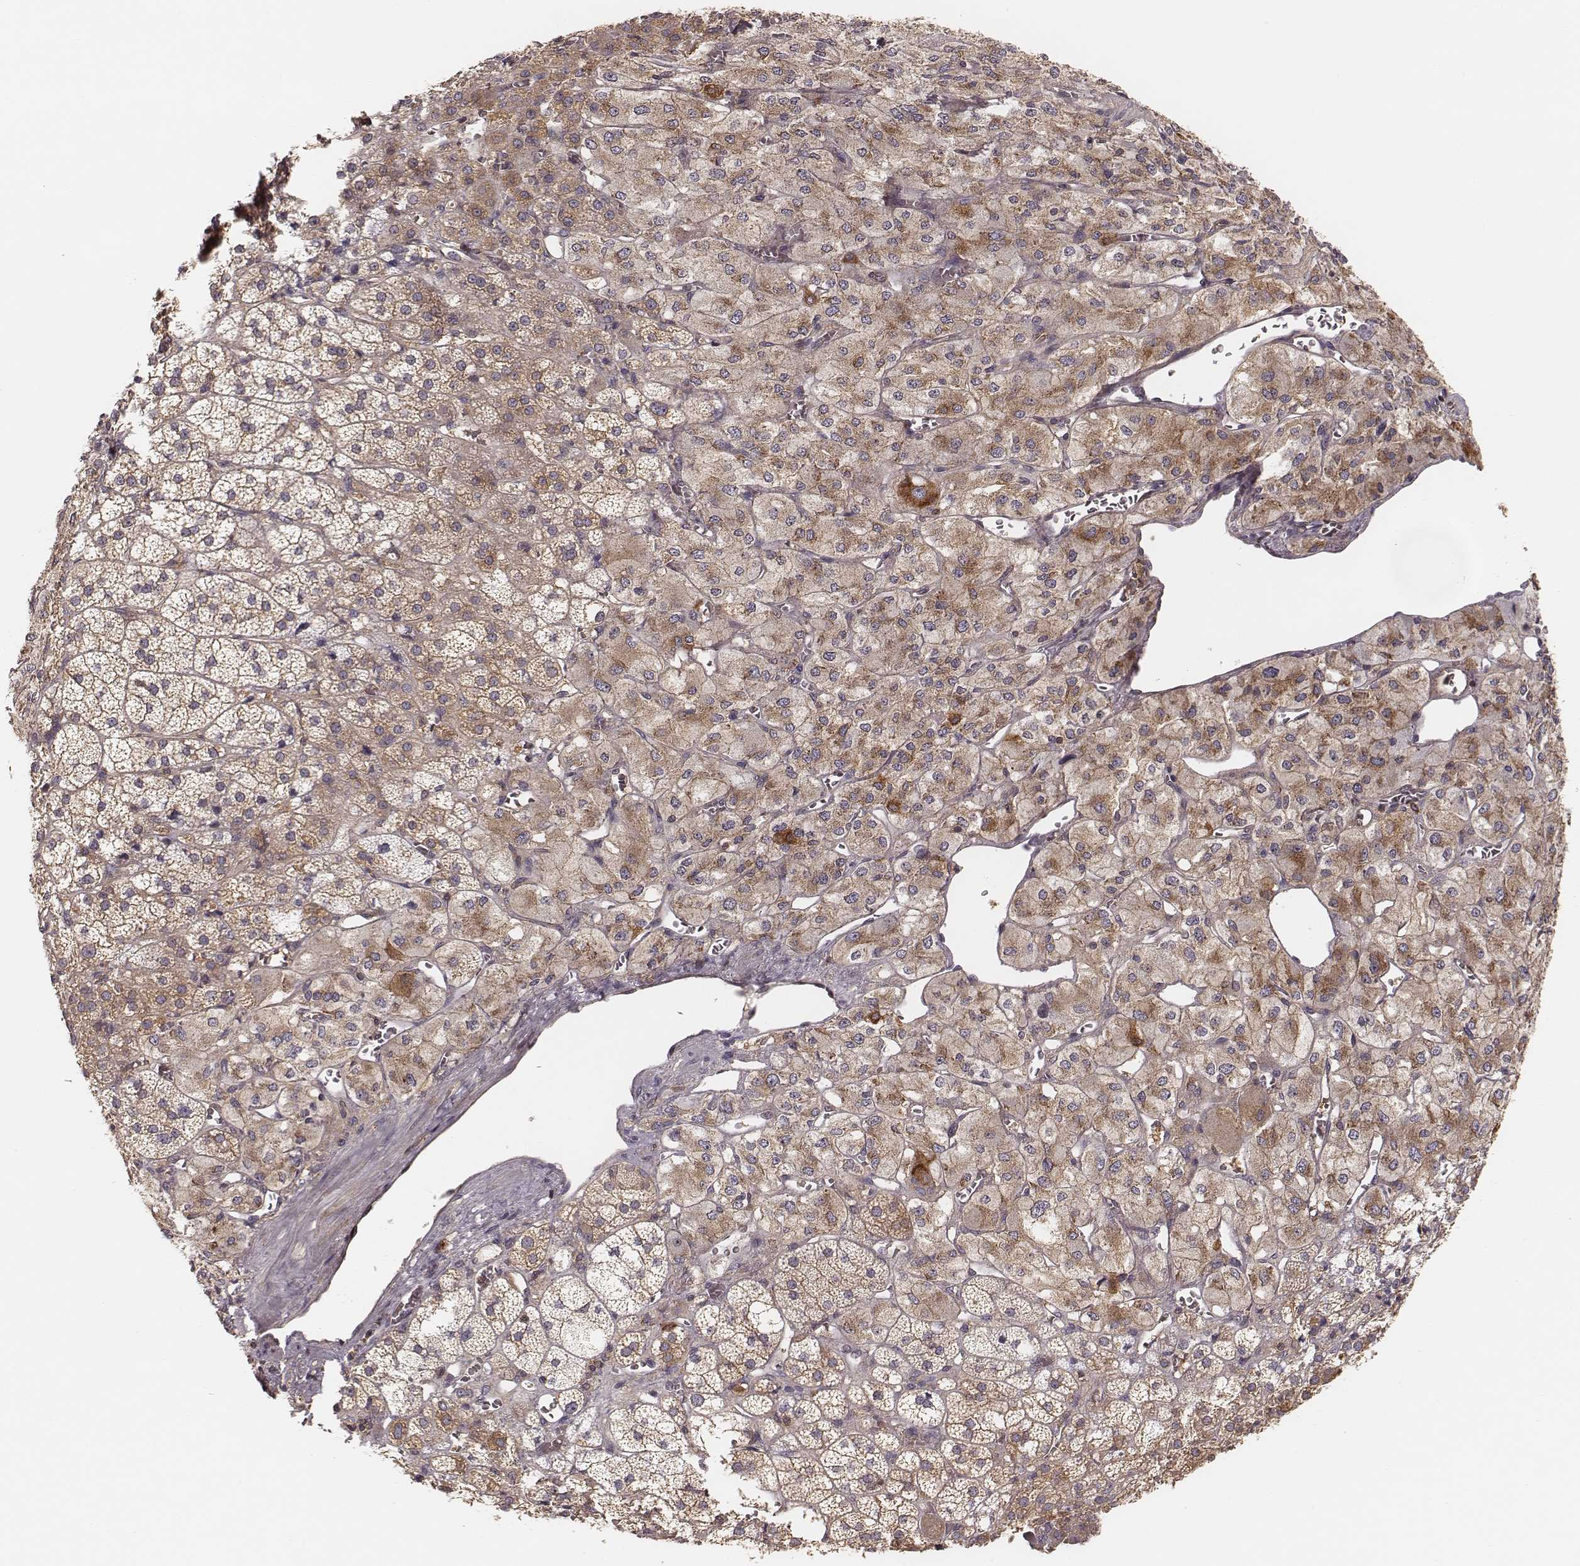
{"staining": {"intensity": "weak", "quantity": ">75%", "location": "cytoplasmic/membranous"}, "tissue": "adrenal gland", "cell_type": "Glandular cells", "image_type": "normal", "snomed": [{"axis": "morphology", "description": "Normal tissue, NOS"}, {"axis": "topography", "description": "Adrenal gland"}], "caption": "Immunohistochemistry of unremarkable adrenal gland exhibits low levels of weak cytoplasmic/membranous staining in approximately >75% of glandular cells.", "gene": "CARS1", "patient": {"sex": "female", "age": 60}}